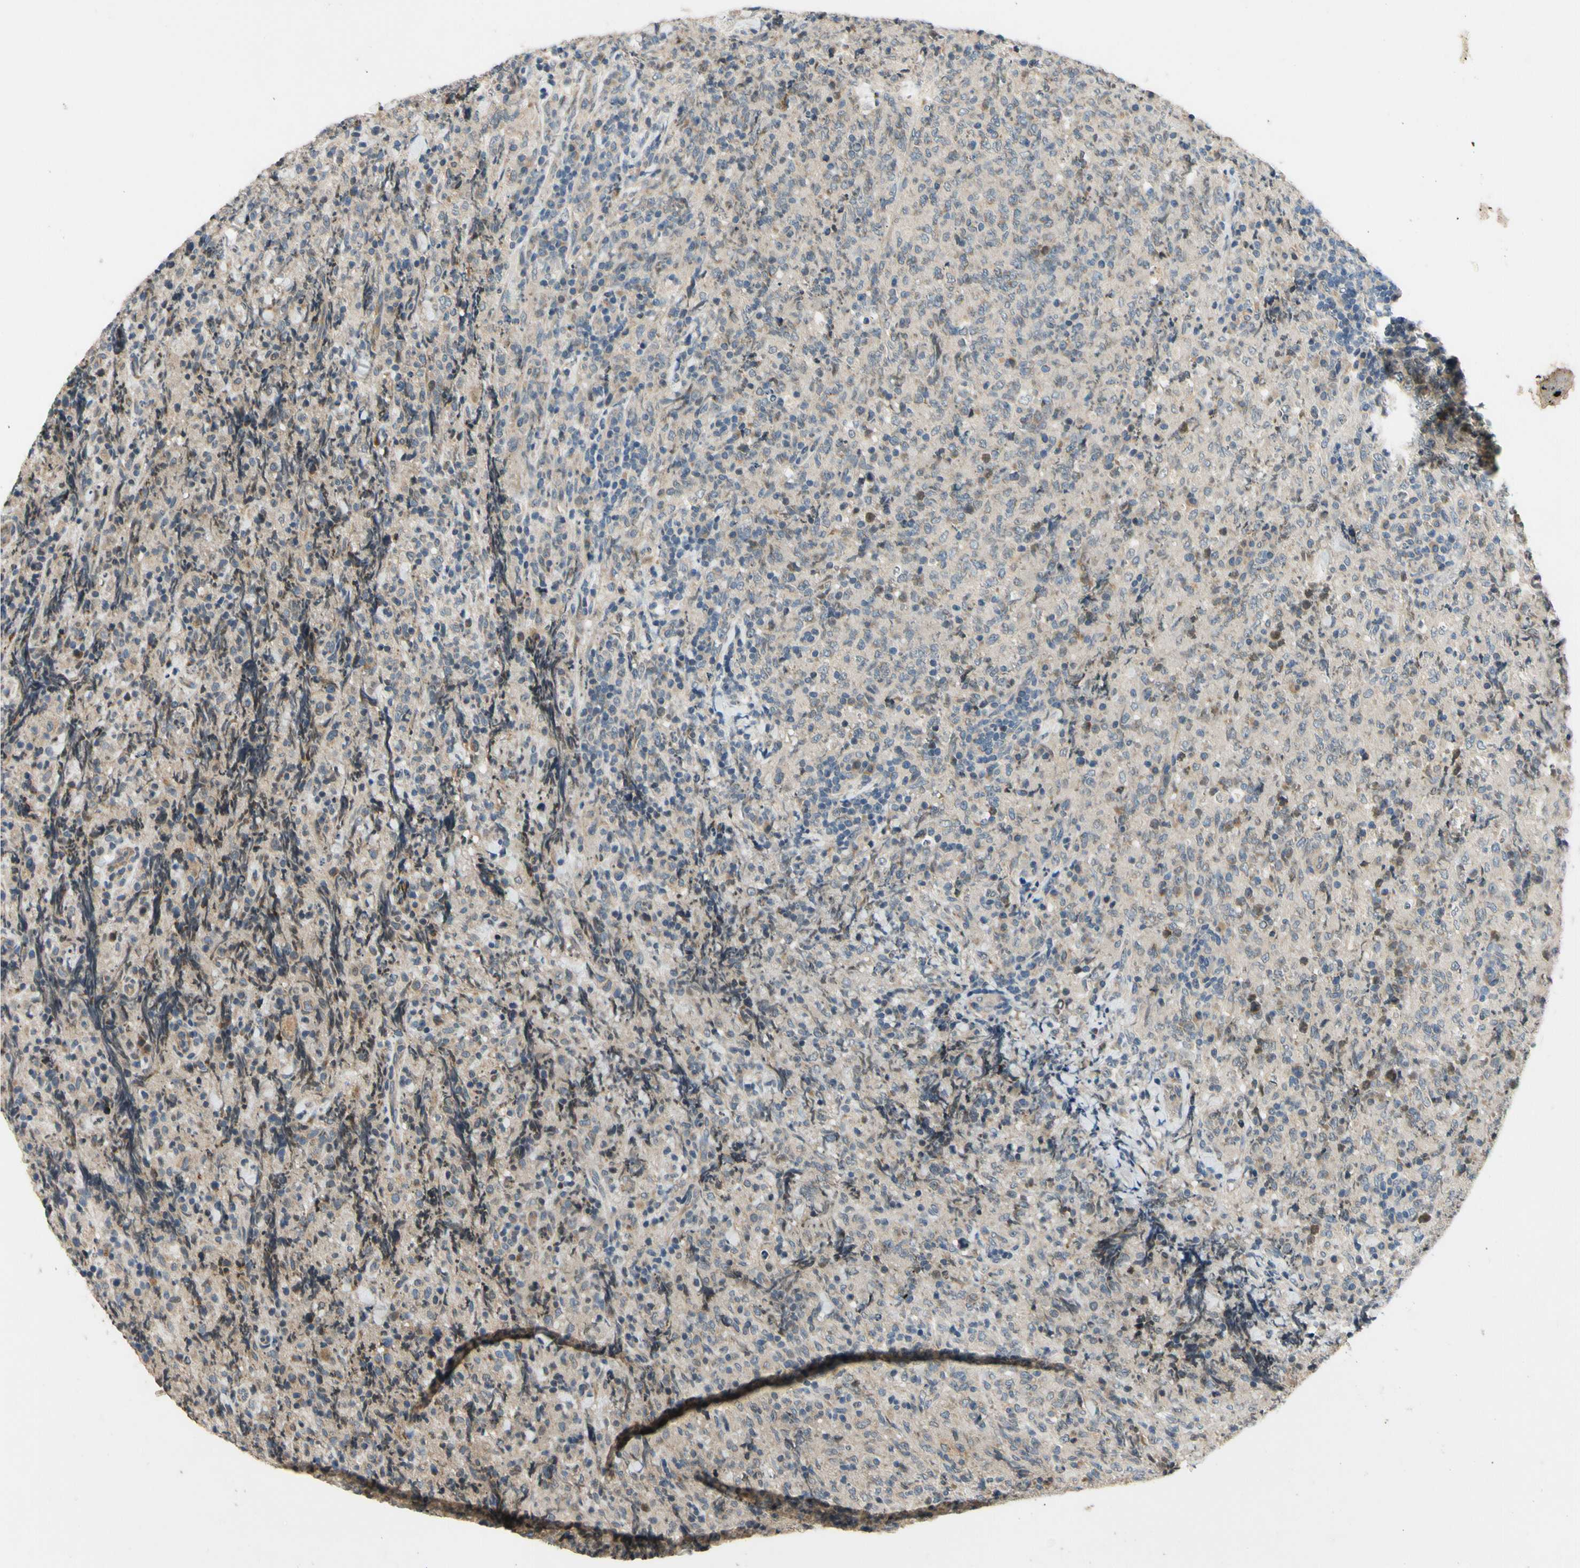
{"staining": {"intensity": "negative", "quantity": "none", "location": "none"}, "tissue": "lymphoma", "cell_type": "Tumor cells", "image_type": "cancer", "snomed": [{"axis": "morphology", "description": "Malignant lymphoma, non-Hodgkin's type, High grade"}, {"axis": "topography", "description": "Tonsil"}], "caption": "A photomicrograph of human lymphoma is negative for staining in tumor cells.", "gene": "ALKBH3", "patient": {"sex": "female", "age": 36}}